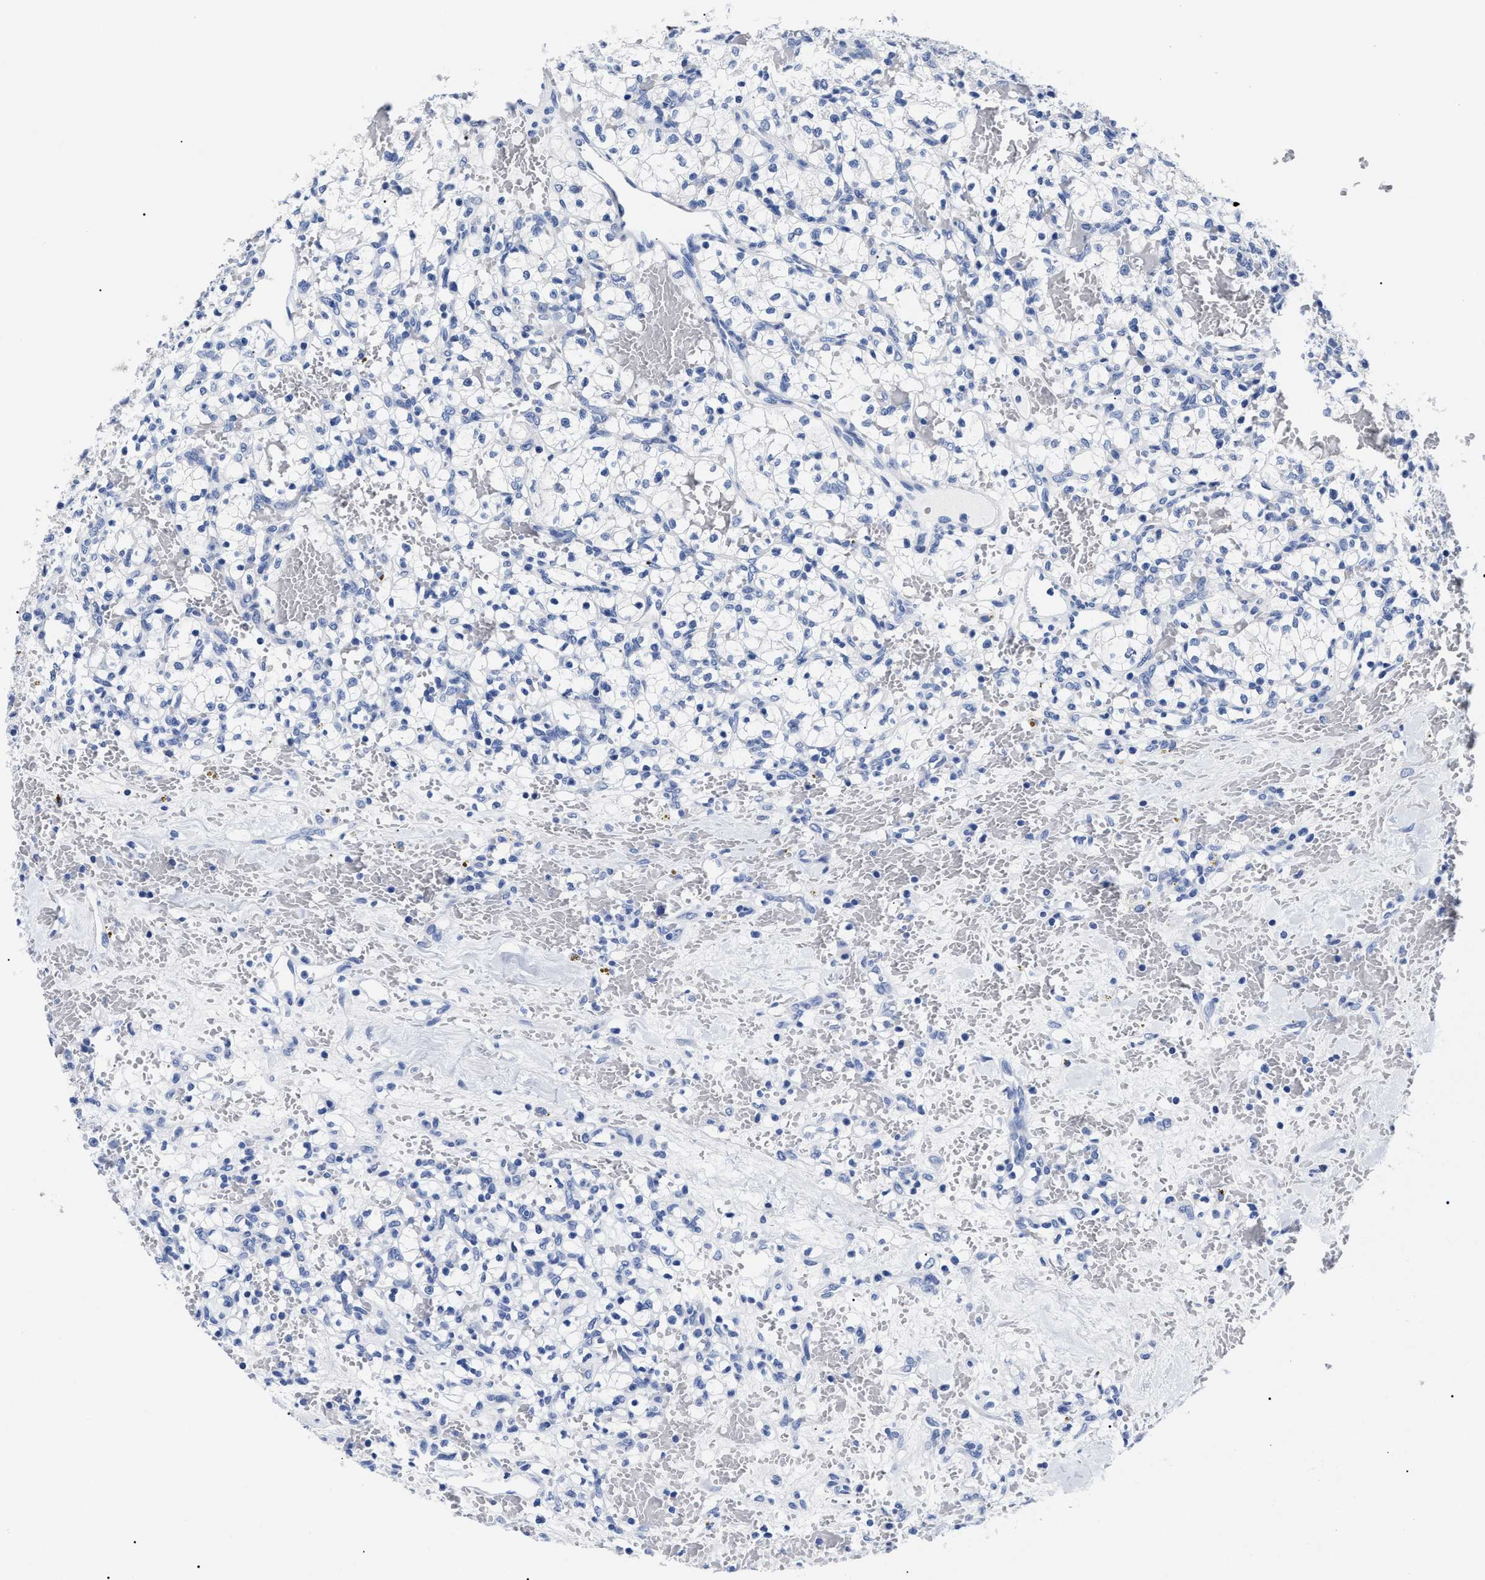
{"staining": {"intensity": "negative", "quantity": "none", "location": "none"}, "tissue": "renal cancer", "cell_type": "Tumor cells", "image_type": "cancer", "snomed": [{"axis": "morphology", "description": "Adenocarcinoma, NOS"}, {"axis": "topography", "description": "Kidney"}], "caption": "Renal cancer was stained to show a protein in brown. There is no significant staining in tumor cells.", "gene": "ALPG", "patient": {"sex": "female", "age": 60}}